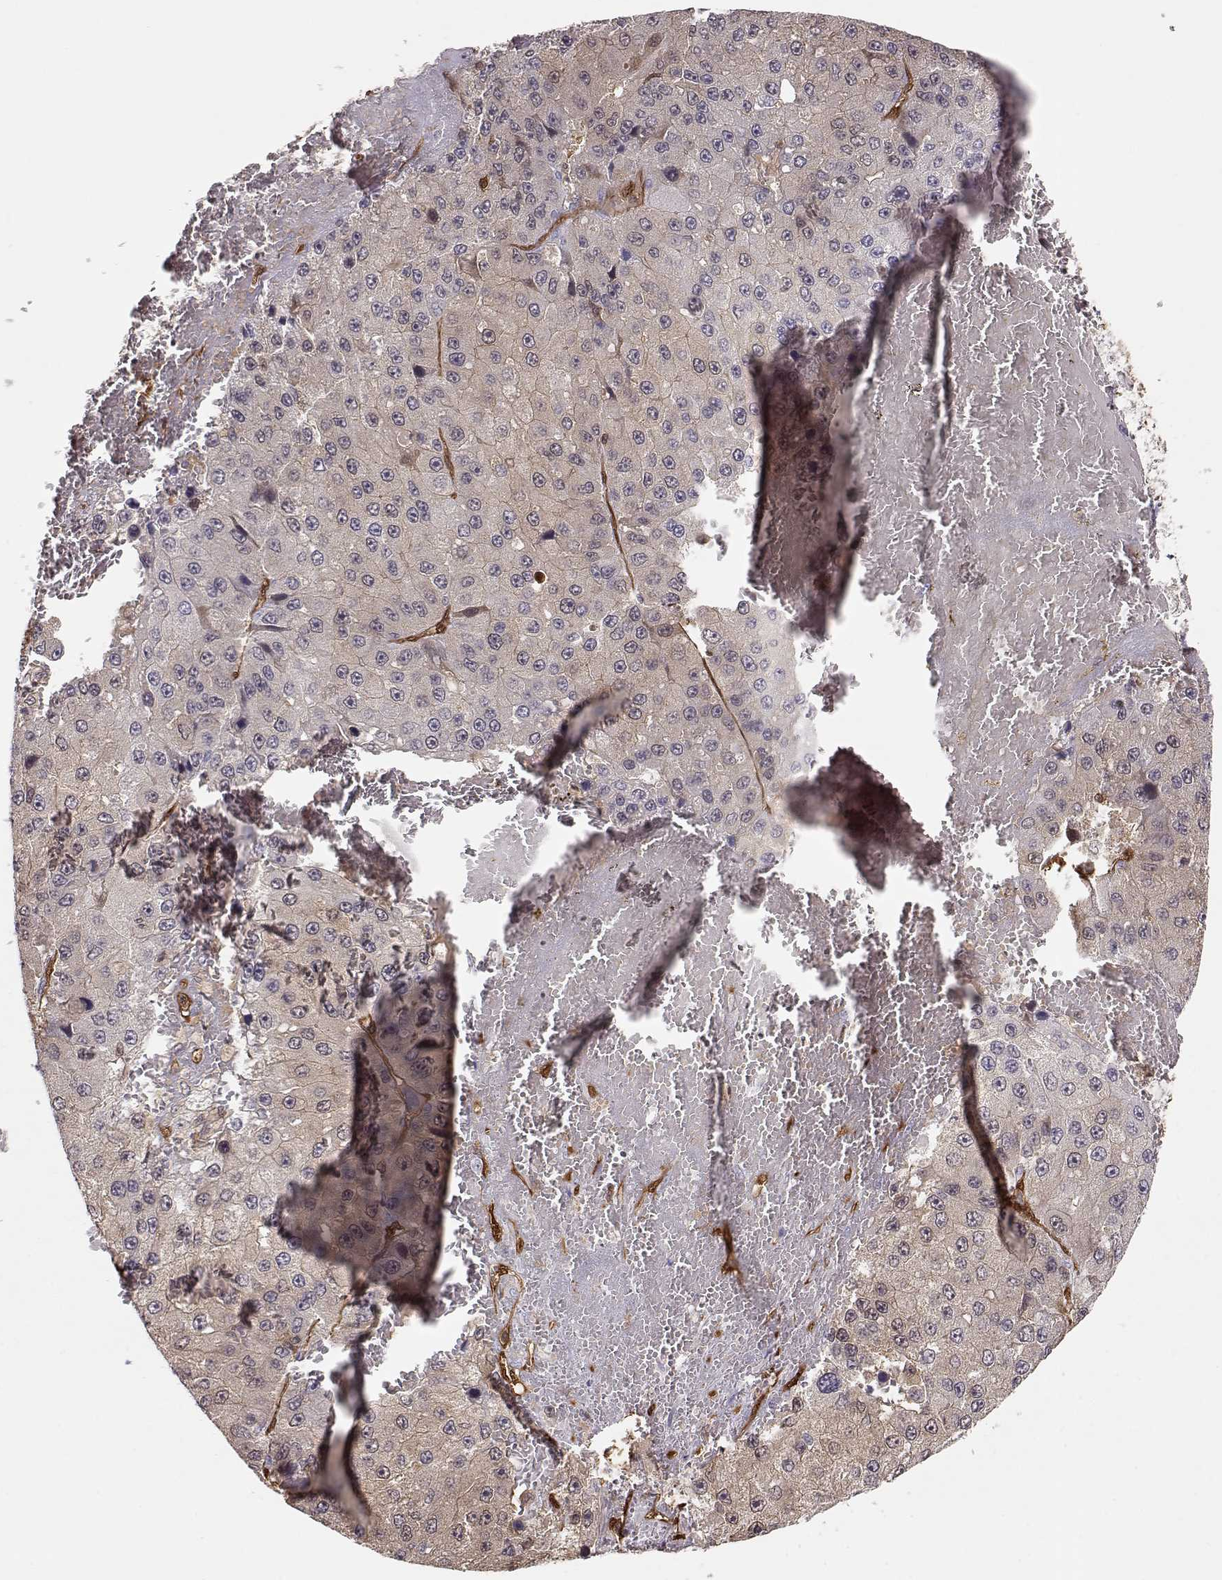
{"staining": {"intensity": "negative", "quantity": "none", "location": "none"}, "tissue": "liver cancer", "cell_type": "Tumor cells", "image_type": "cancer", "snomed": [{"axis": "morphology", "description": "Carcinoma, Hepatocellular, NOS"}, {"axis": "topography", "description": "Liver"}], "caption": "A photomicrograph of hepatocellular carcinoma (liver) stained for a protein shows no brown staining in tumor cells.", "gene": "PNP", "patient": {"sex": "female", "age": 73}}